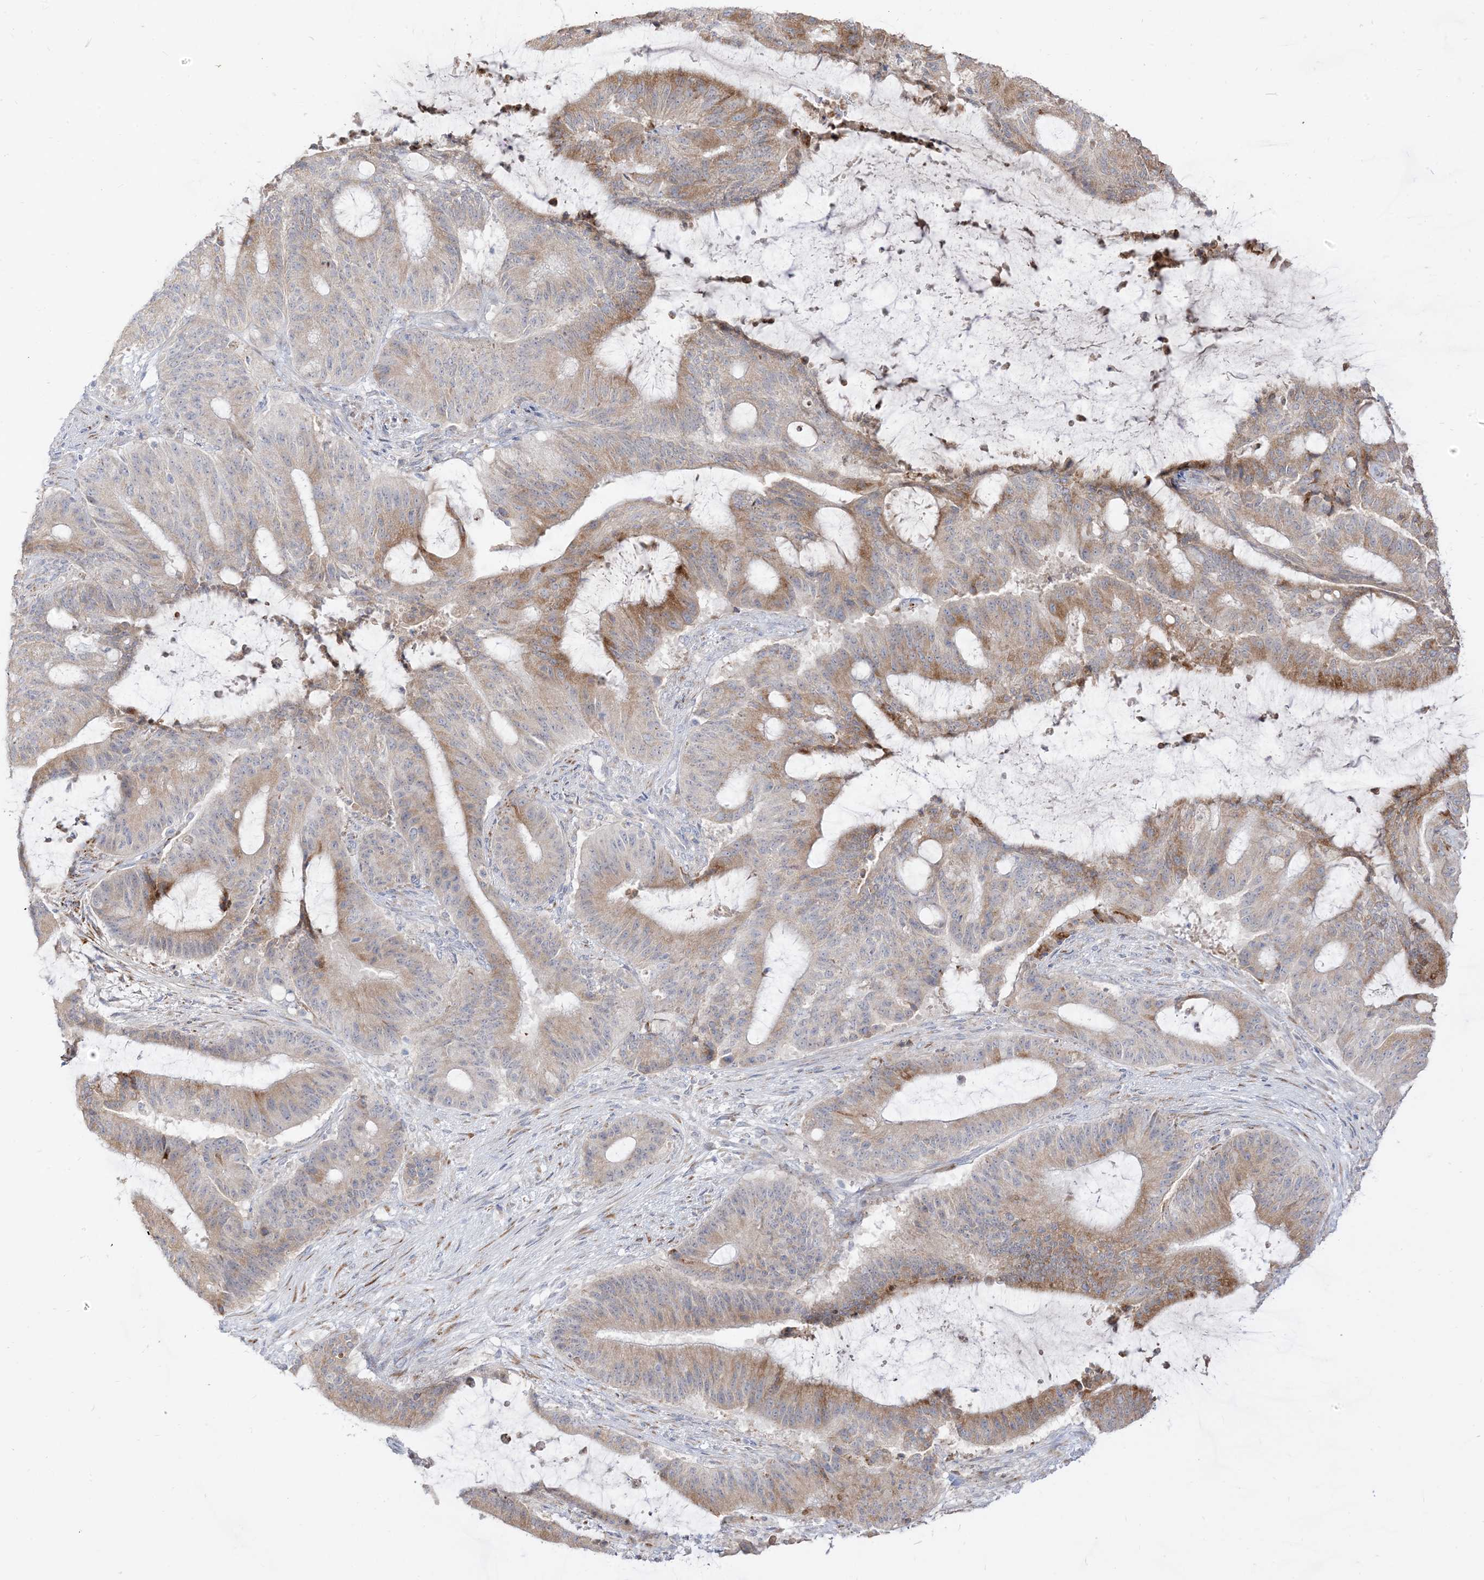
{"staining": {"intensity": "moderate", "quantity": "25%-75%", "location": "cytoplasmic/membranous"}, "tissue": "liver cancer", "cell_type": "Tumor cells", "image_type": "cancer", "snomed": [{"axis": "morphology", "description": "Normal tissue, NOS"}, {"axis": "morphology", "description": "Cholangiocarcinoma"}, {"axis": "topography", "description": "Liver"}, {"axis": "topography", "description": "Peripheral nerve tissue"}], "caption": "Immunohistochemistry (DAB (3,3'-diaminobenzidine)) staining of liver cholangiocarcinoma shows moderate cytoplasmic/membranous protein expression in about 25%-75% of tumor cells.", "gene": "LOXL3", "patient": {"sex": "female", "age": 73}}